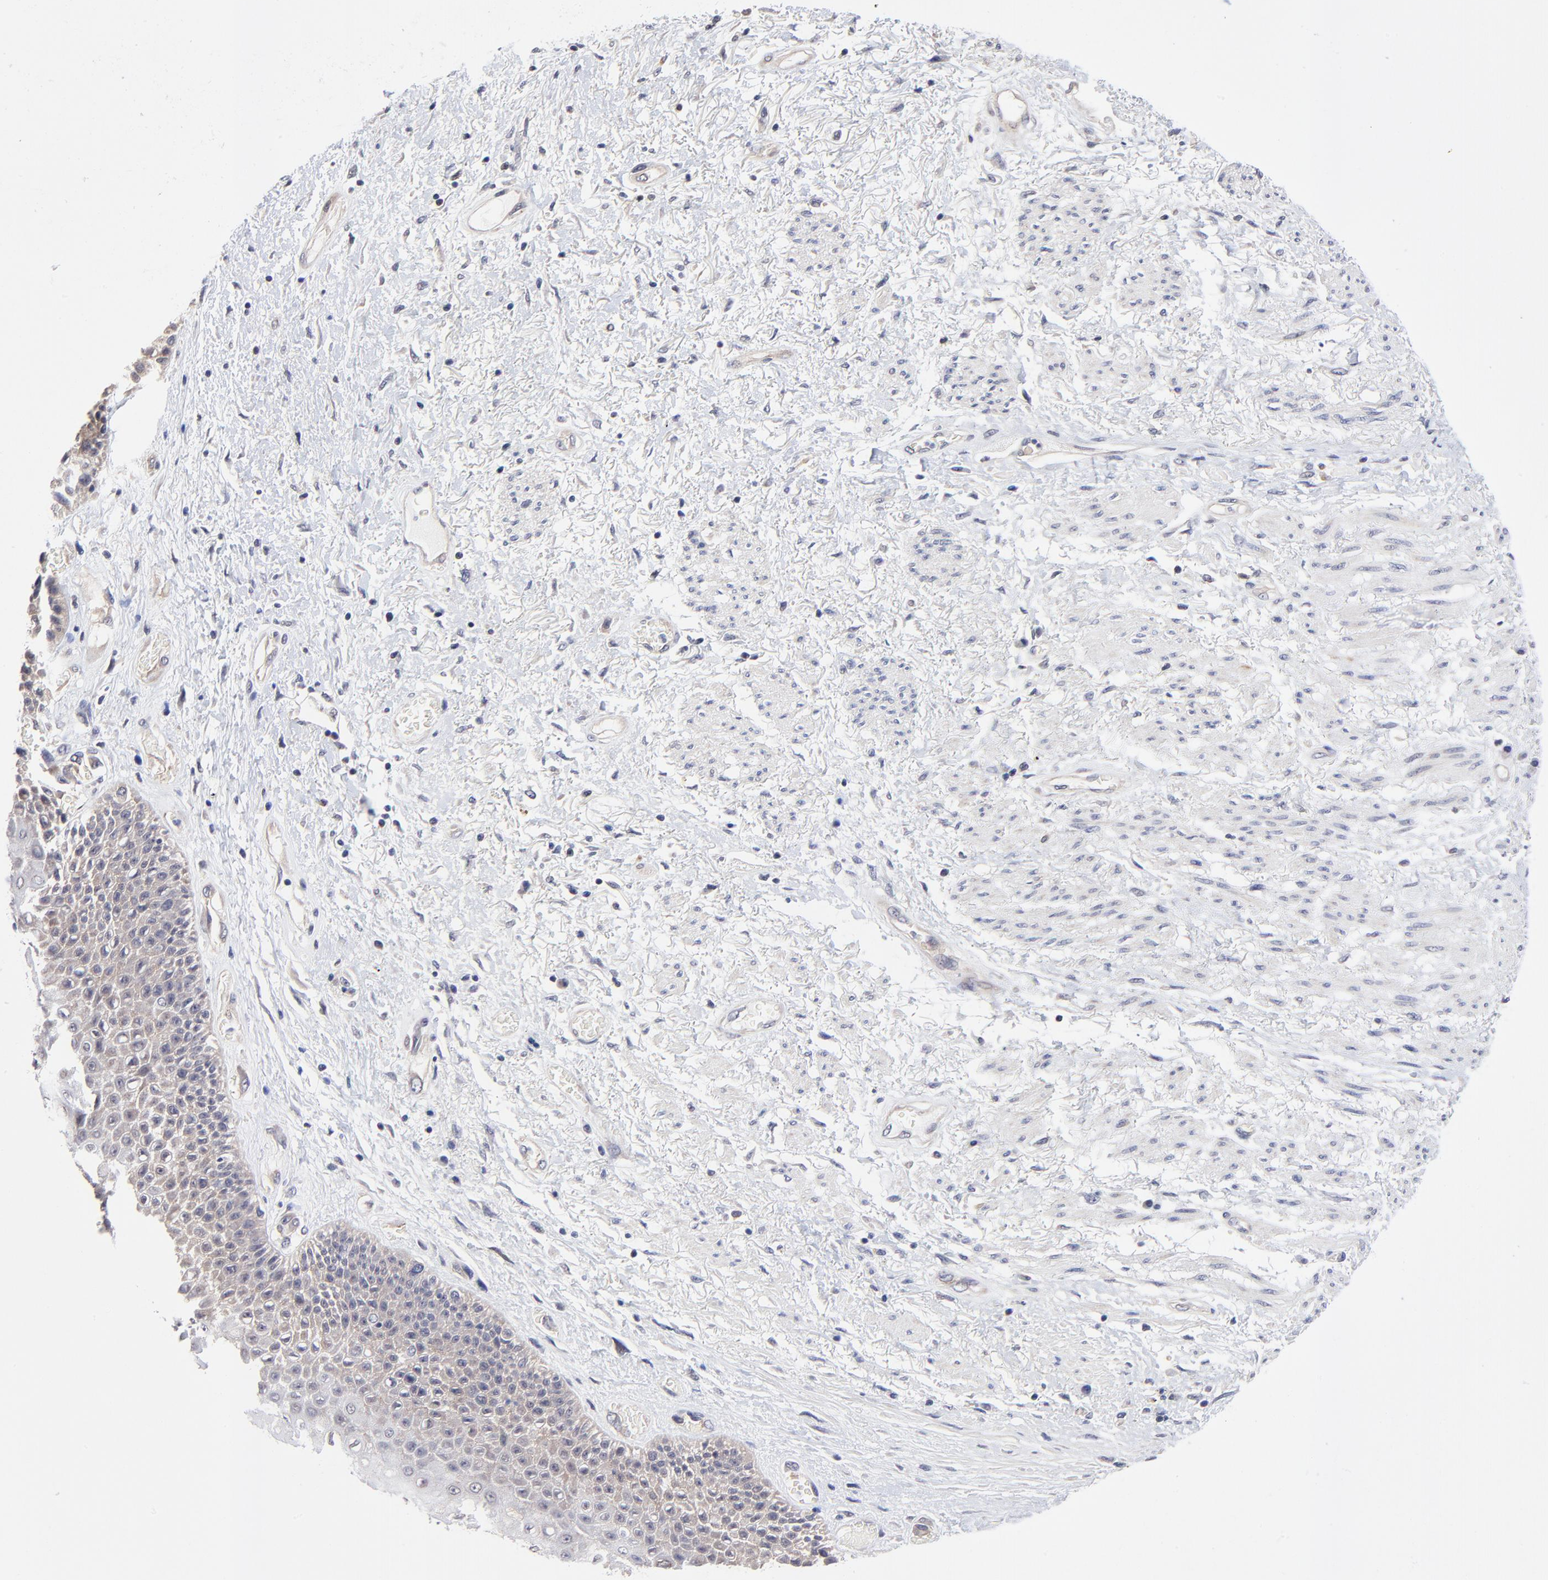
{"staining": {"intensity": "weak", "quantity": "25%-75%", "location": "cytoplasmic/membranous"}, "tissue": "skin", "cell_type": "Epidermal cells", "image_type": "normal", "snomed": [{"axis": "morphology", "description": "Normal tissue, NOS"}, {"axis": "topography", "description": "Anal"}], "caption": "High-power microscopy captured an immunohistochemistry (IHC) micrograph of benign skin, revealing weak cytoplasmic/membranous positivity in about 25%-75% of epidermal cells.", "gene": "FBXO8", "patient": {"sex": "female", "age": 46}}